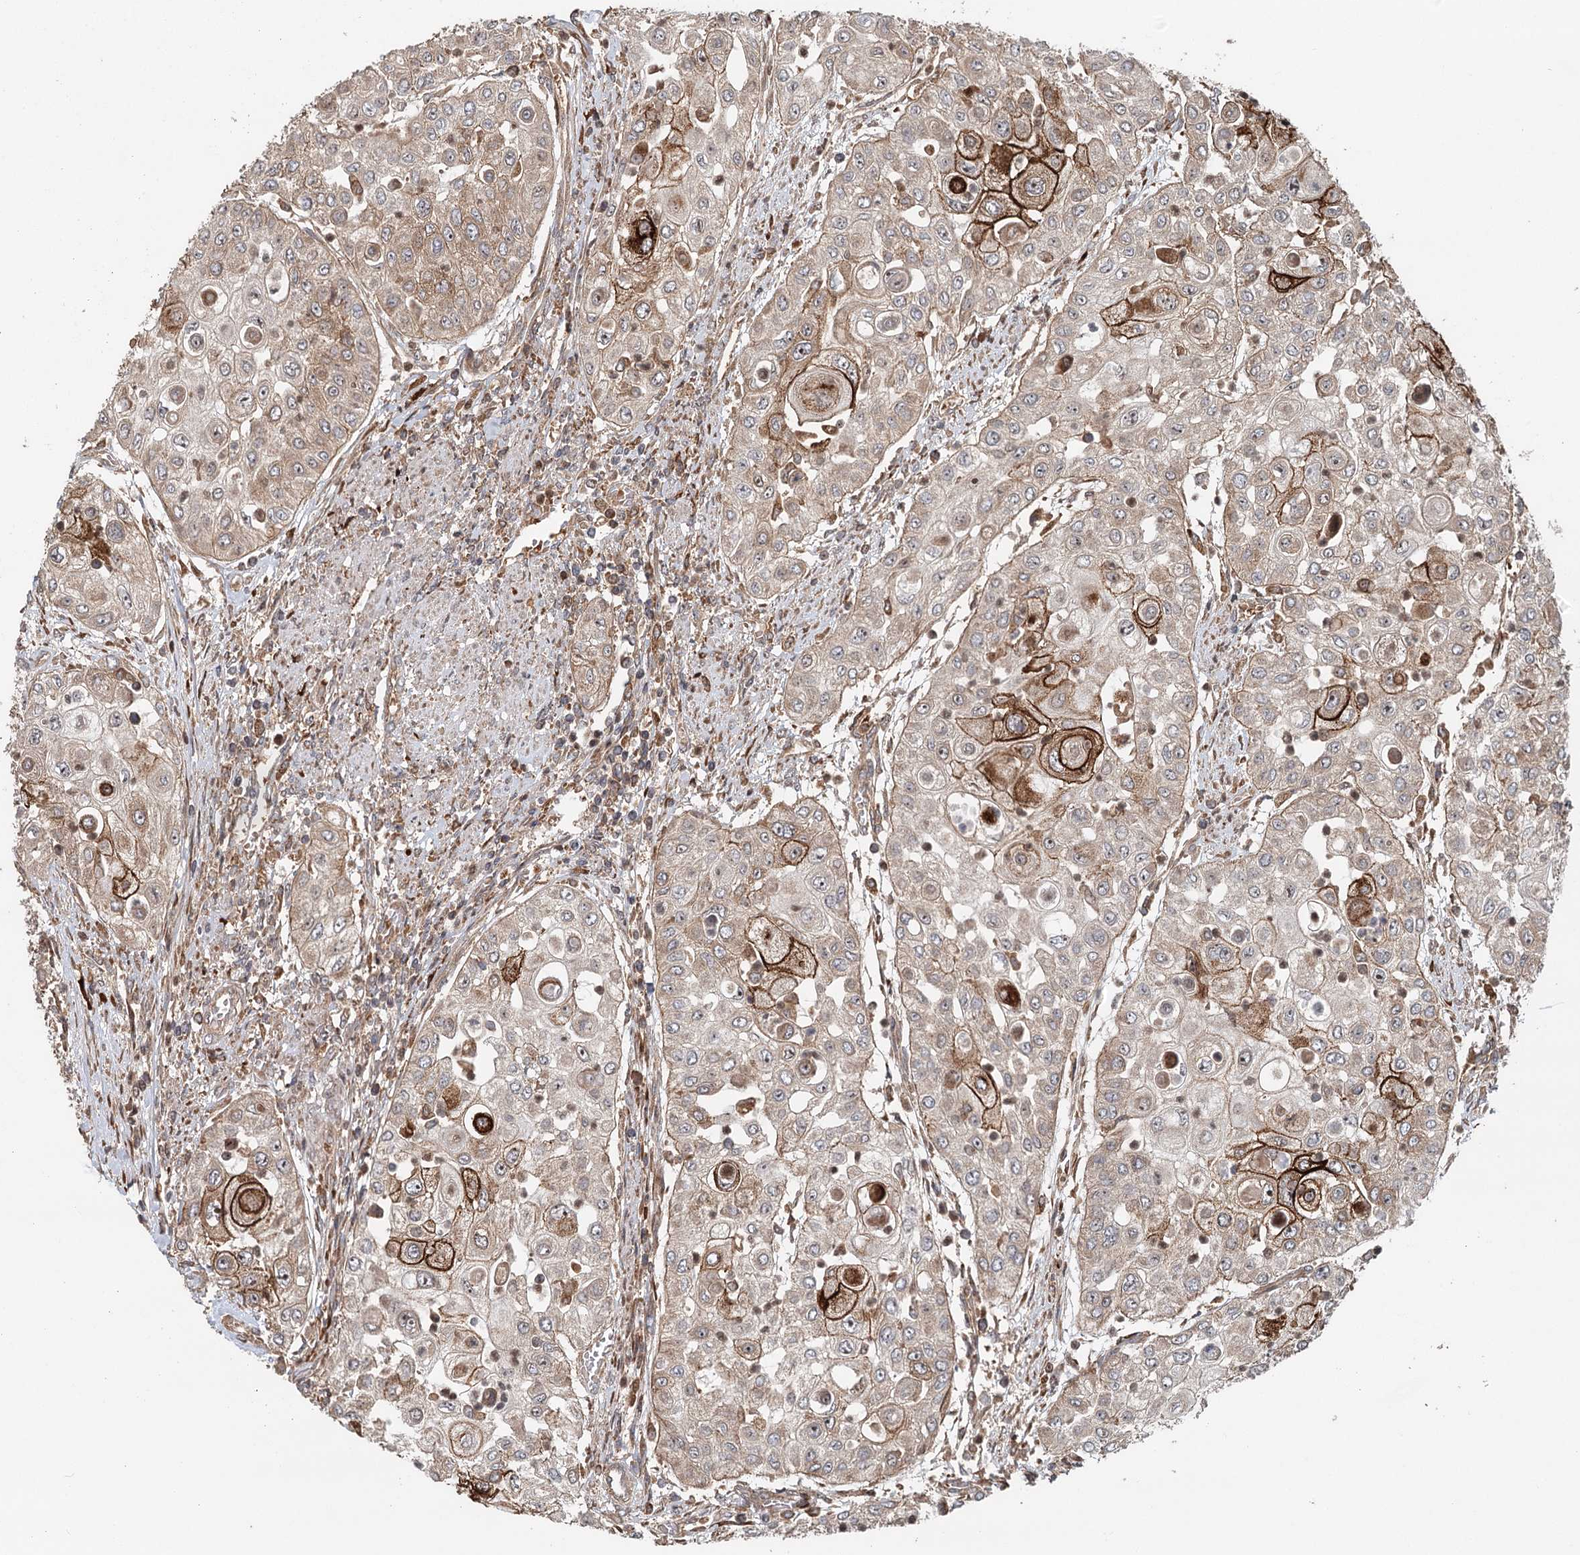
{"staining": {"intensity": "strong", "quantity": "<25%", "location": "cytoplasmic/membranous"}, "tissue": "urothelial cancer", "cell_type": "Tumor cells", "image_type": "cancer", "snomed": [{"axis": "morphology", "description": "Urothelial carcinoma, High grade"}, {"axis": "topography", "description": "Urinary bladder"}], "caption": "A histopathology image of high-grade urothelial carcinoma stained for a protein demonstrates strong cytoplasmic/membranous brown staining in tumor cells.", "gene": "RNF111", "patient": {"sex": "female", "age": 79}}